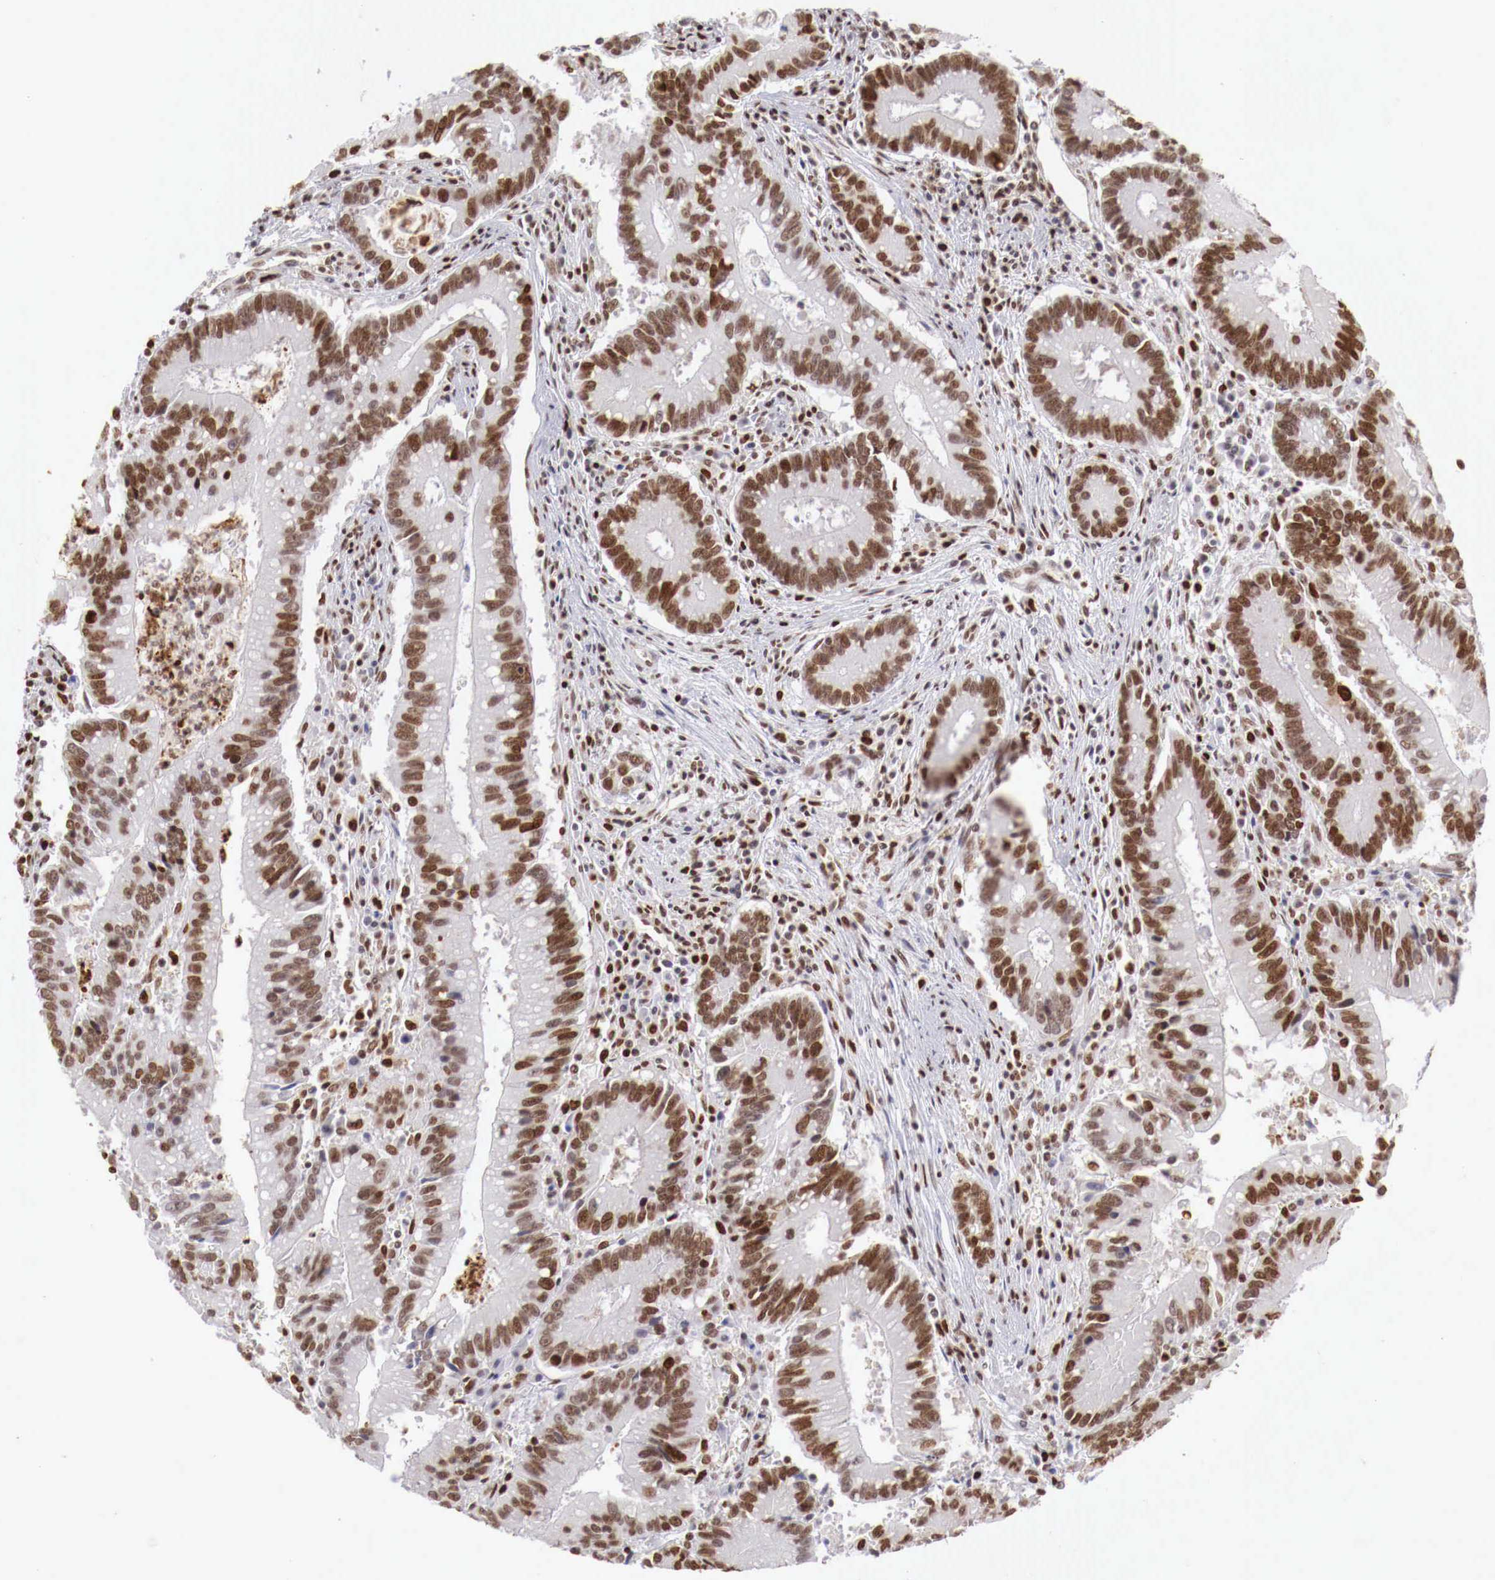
{"staining": {"intensity": "moderate", "quantity": ">75%", "location": "nuclear"}, "tissue": "colorectal cancer", "cell_type": "Tumor cells", "image_type": "cancer", "snomed": [{"axis": "morphology", "description": "Adenocarcinoma, NOS"}, {"axis": "topography", "description": "Rectum"}], "caption": "Colorectal adenocarcinoma stained with immunohistochemistry (IHC) demonstrates moderate nuclear expression in about >75% of tumor cells.", "gene": "MAX", "patient": {"sex": "female", "age": 81}}